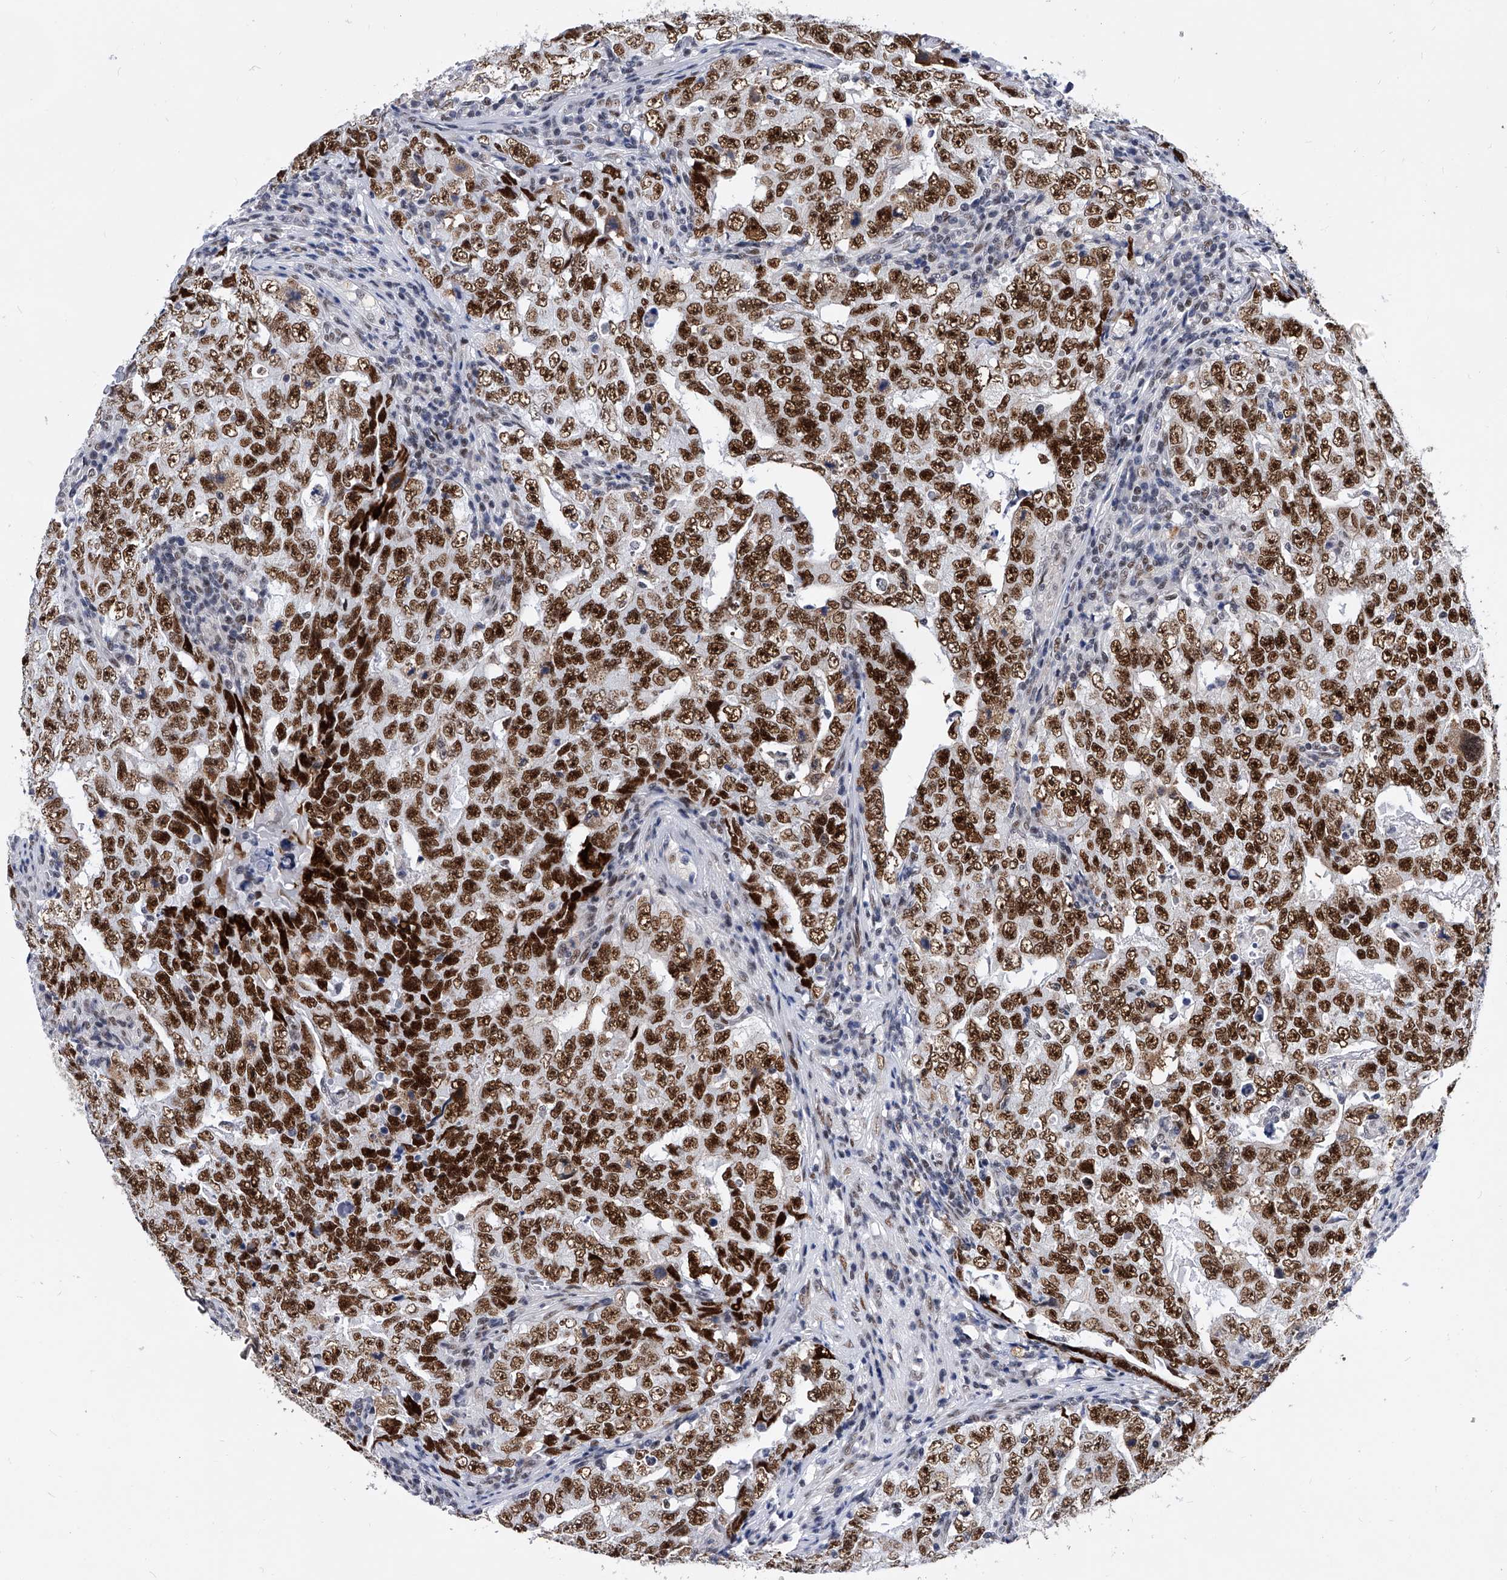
{"staining": {"intensity": "strong", "quantity": ">75%", "location": "nuclear"}, "tissue": "testis cancer", "cell_type": "Tumor cells", "image_type": "cancer", "snomed": [{"axis": "morphology", "description": "Carcinoma, Embryonal, NOS"}, {"axis": "topography", "description": "Testis"}], "caption": "A high amount of strong nuclear staining is appreciated in approximately >75% of tumor cells in testis embryonal carcinoma tissue. (Brightfield microscopy of DAB IHC at high magnification).", "gene": "TESK2", "patient": {"sex": "male", "age": 26}}